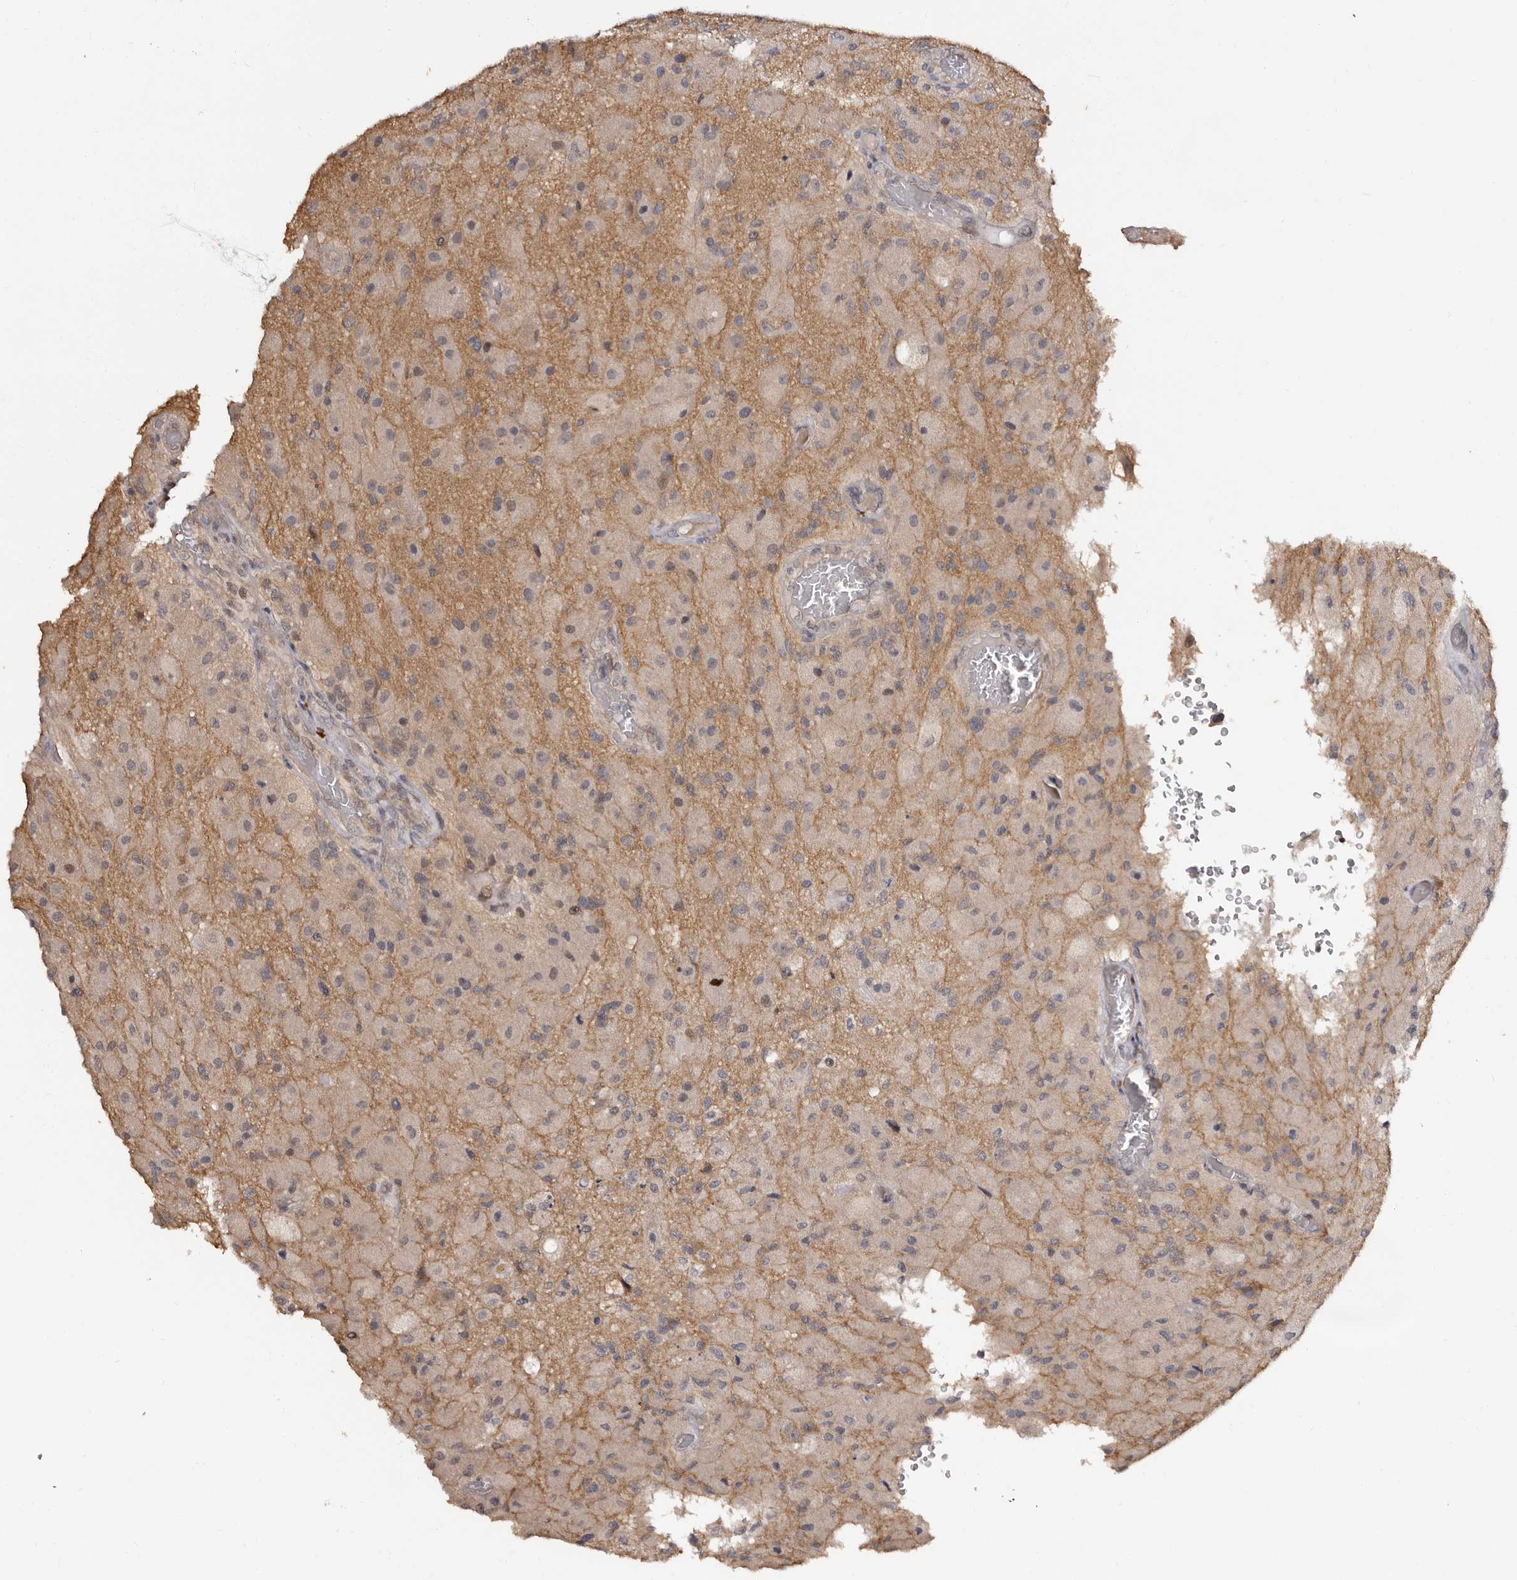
{"staining": {"intensity": "negative", "quantity": "none", "location": "none"}, "tissue": "glioma", "cell_type": "Tumor cells", "image_type": "cancer", "snomed": [{"axis": "morphology", "description": "Normal tissue, NOS"}, {"axis": "morphology", "description": "Glioma, malignant, High grade"}, {"axis": "topography", "description": "Cerebral cortex"}], "caption": "Tumor cells are negative for brown protein staining in glioma. (DAB immunohistochemistry visualized using brightfield microscopy, high magnification).", "gene": "TBC1D22B", "patient": {"sex": "male", "age": 77}}